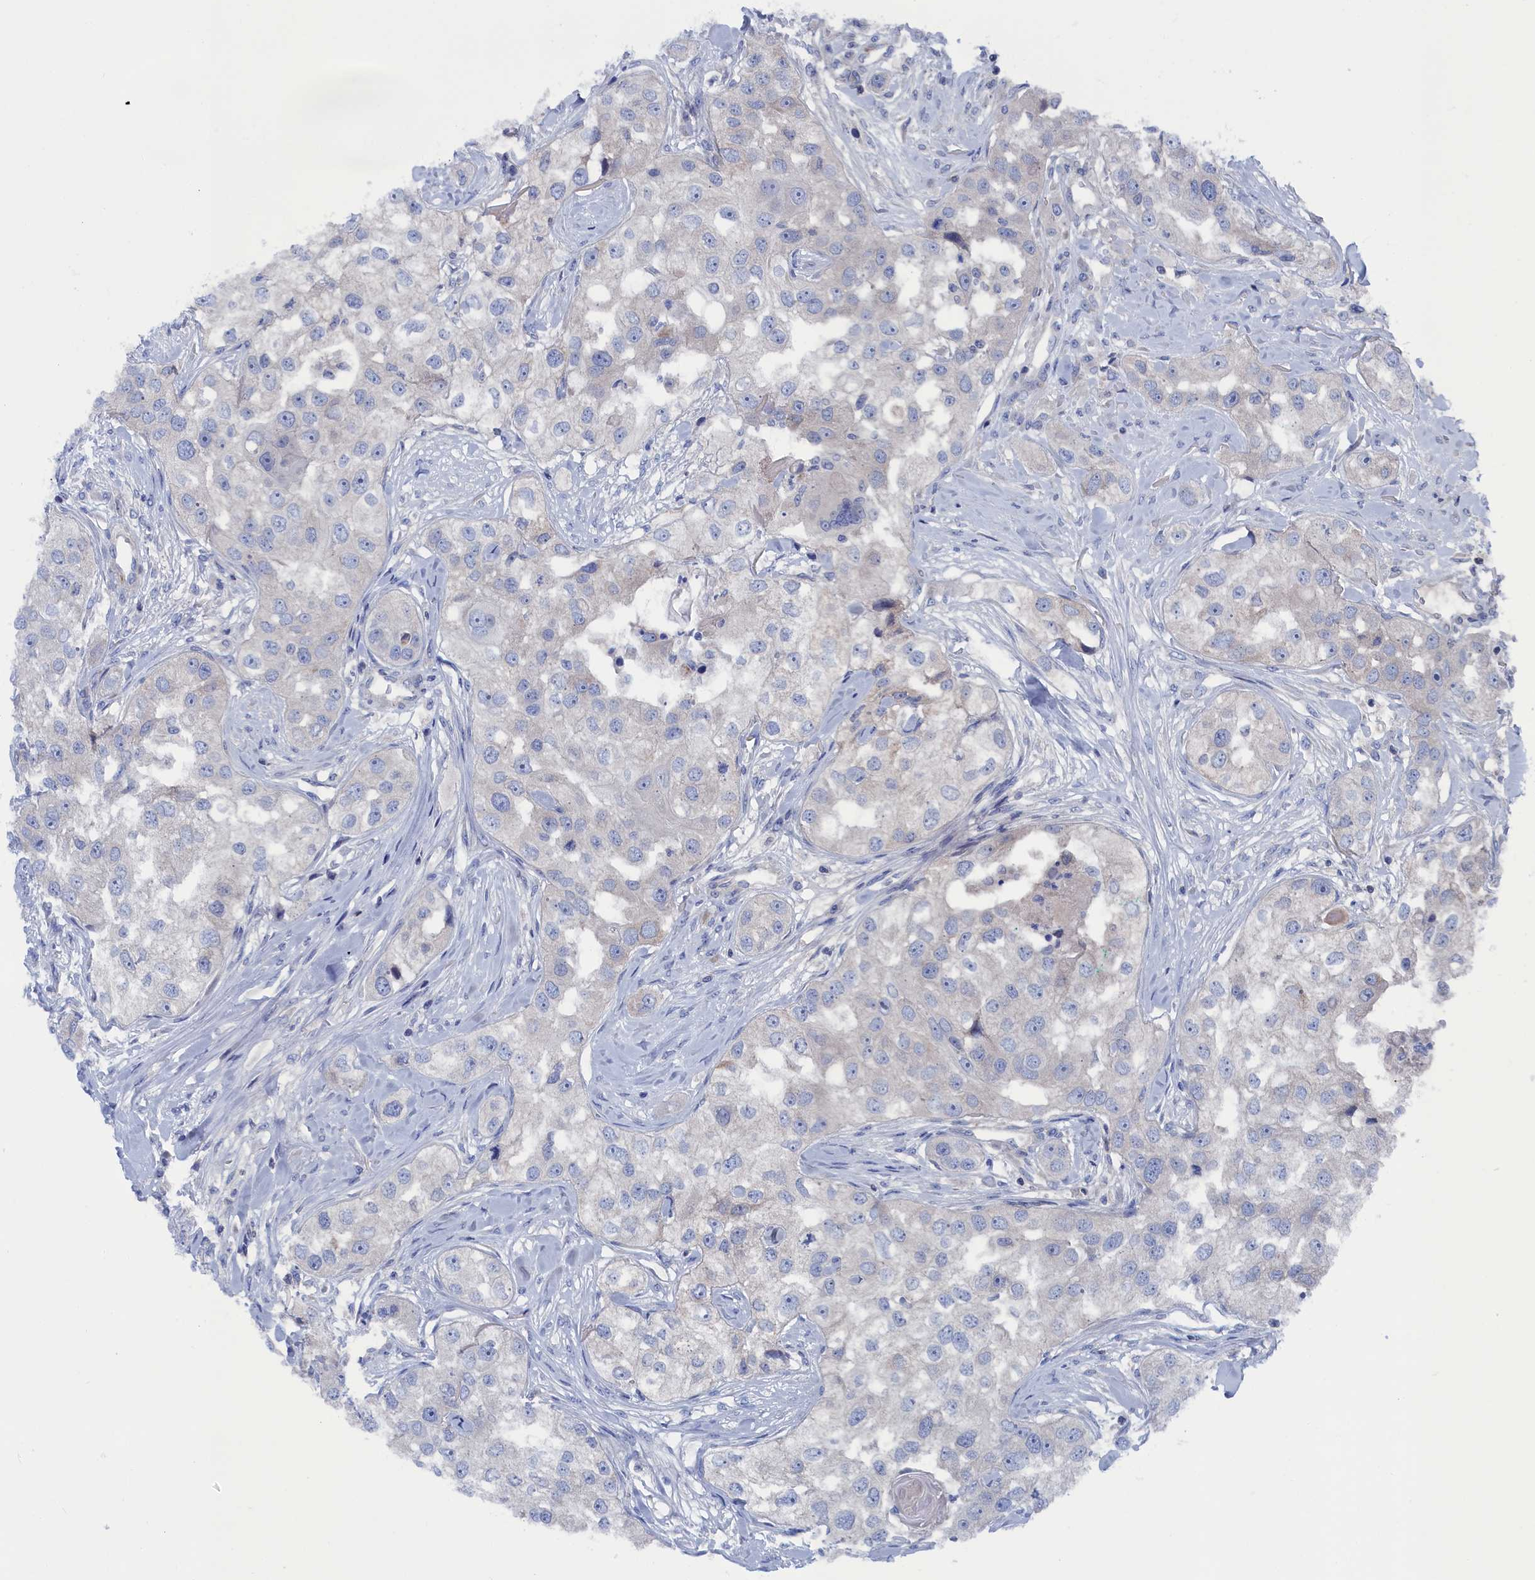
{"staining": {"intensity": "negative", "quantity": "none", "location": "none"}, "tissue": "head and neck cancer", "cell_type": "Tumor cells", "image_type": "cancer", "snomed": [{"axis": "morphology", "description": "Normal tissue, NOS"}, {"axis": "morphology", "description": "Squamous cell carcinoma, NOS"}, {"axis": "topography", "description": "Skeletal muscle"}, {"axis": "topography", "description": "Head-Neck"}], "caption": "Immunohistochemistry (IHC) histopathology image of neoplastic tissue: head and neck squamous cell carcinoma stained with DAB (3,3'-diaminobenzidine) displays no significant protein expression in tumor cells.", "gene": "CEND1", "patient": {"sex": "male", "age": 51}}